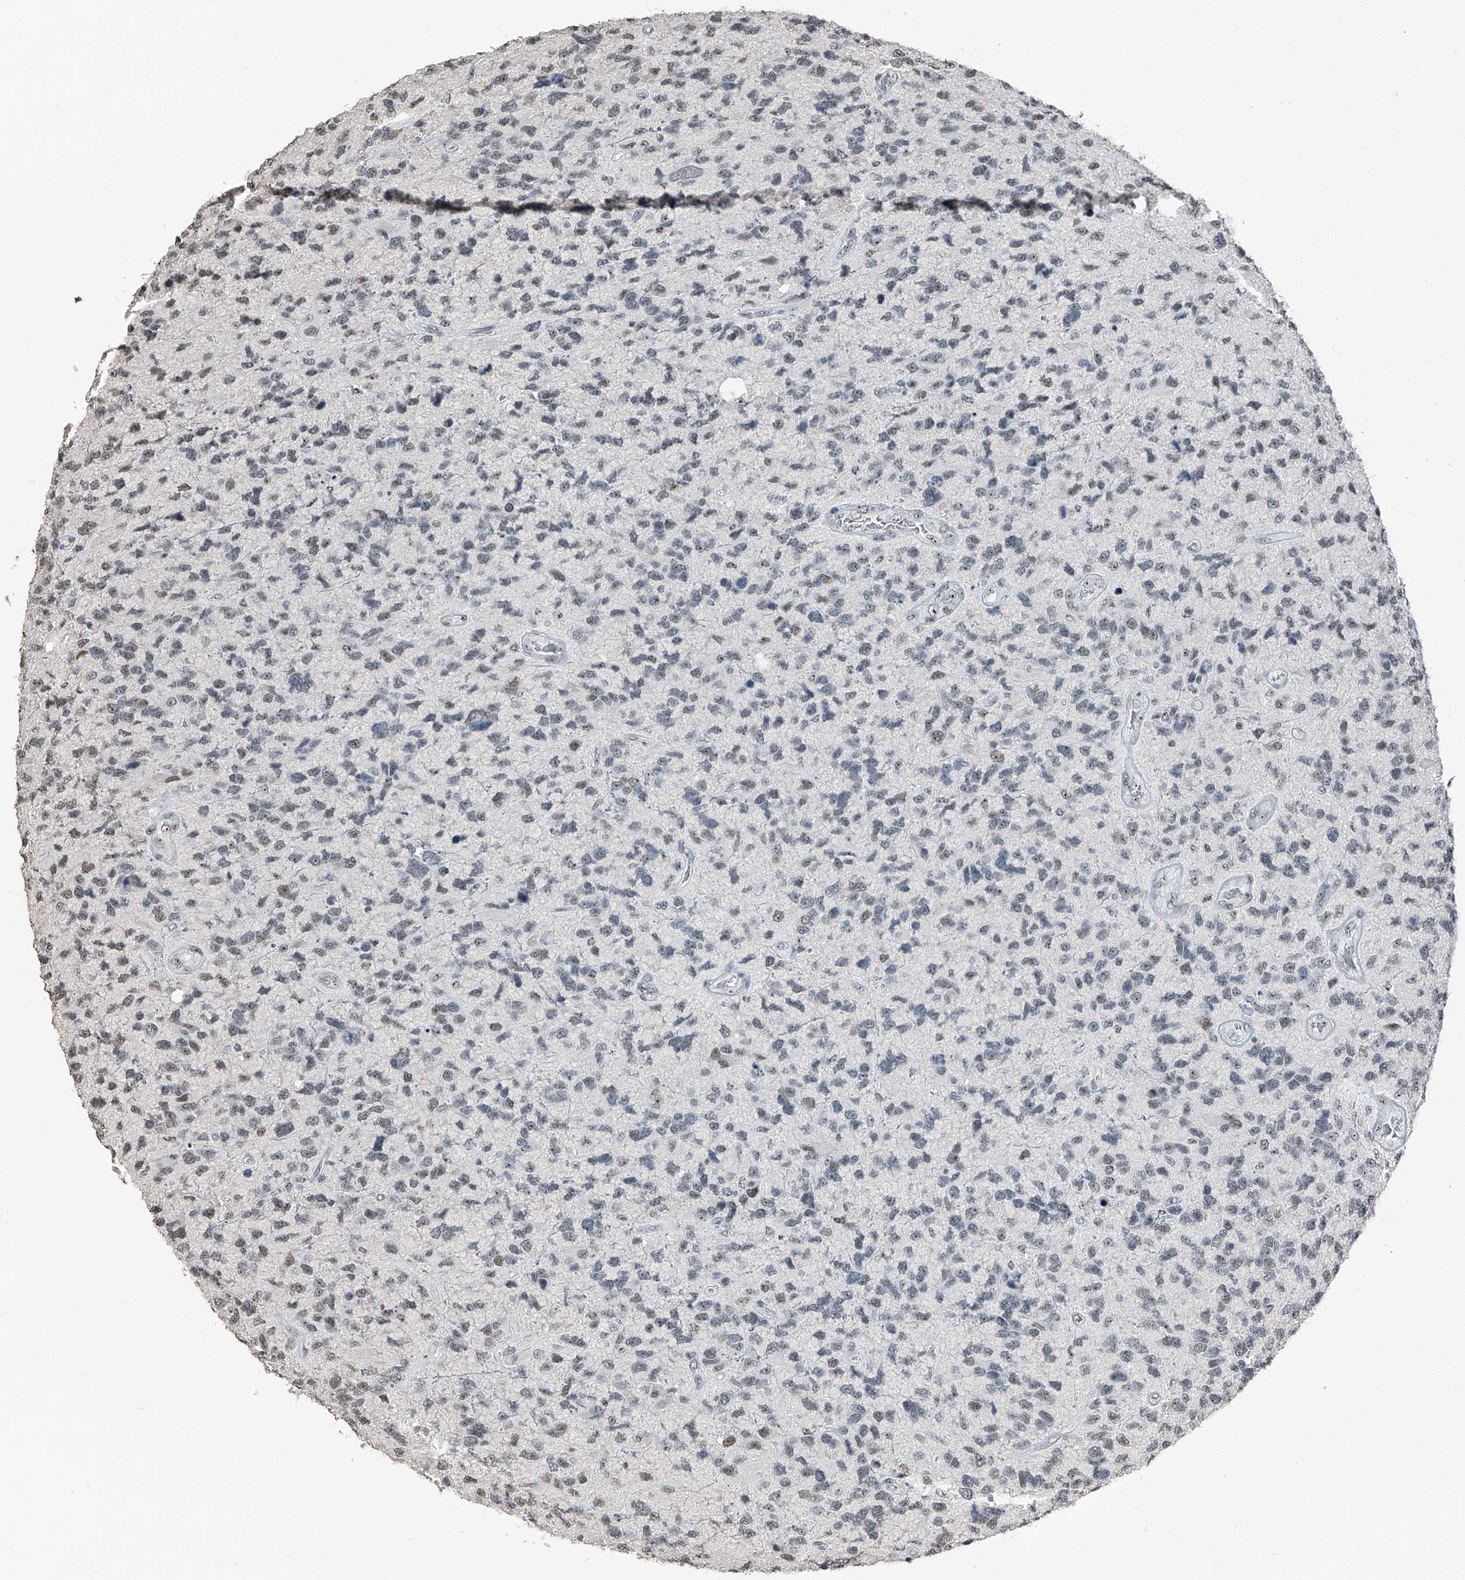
{"staining": {"intensity": "weak", "quantity": "25%-75%", "location": "nuclear"}, "tissue": "glioma", "cell_type": "Tumor cells", "image_type": "cancer", "snomed": [{"axis": "morphology", "description": "Glioma, malignant, High grade"}, {"axis": "topography", "description": "Brain"}], "caption": "Human glioma stained with a brown dye demonstrates weak nuclear positive expression in approximately 25%-75% of tumor cells.", "gene": "TCOF1", "patient": {"sex": "female", "age": 58}}